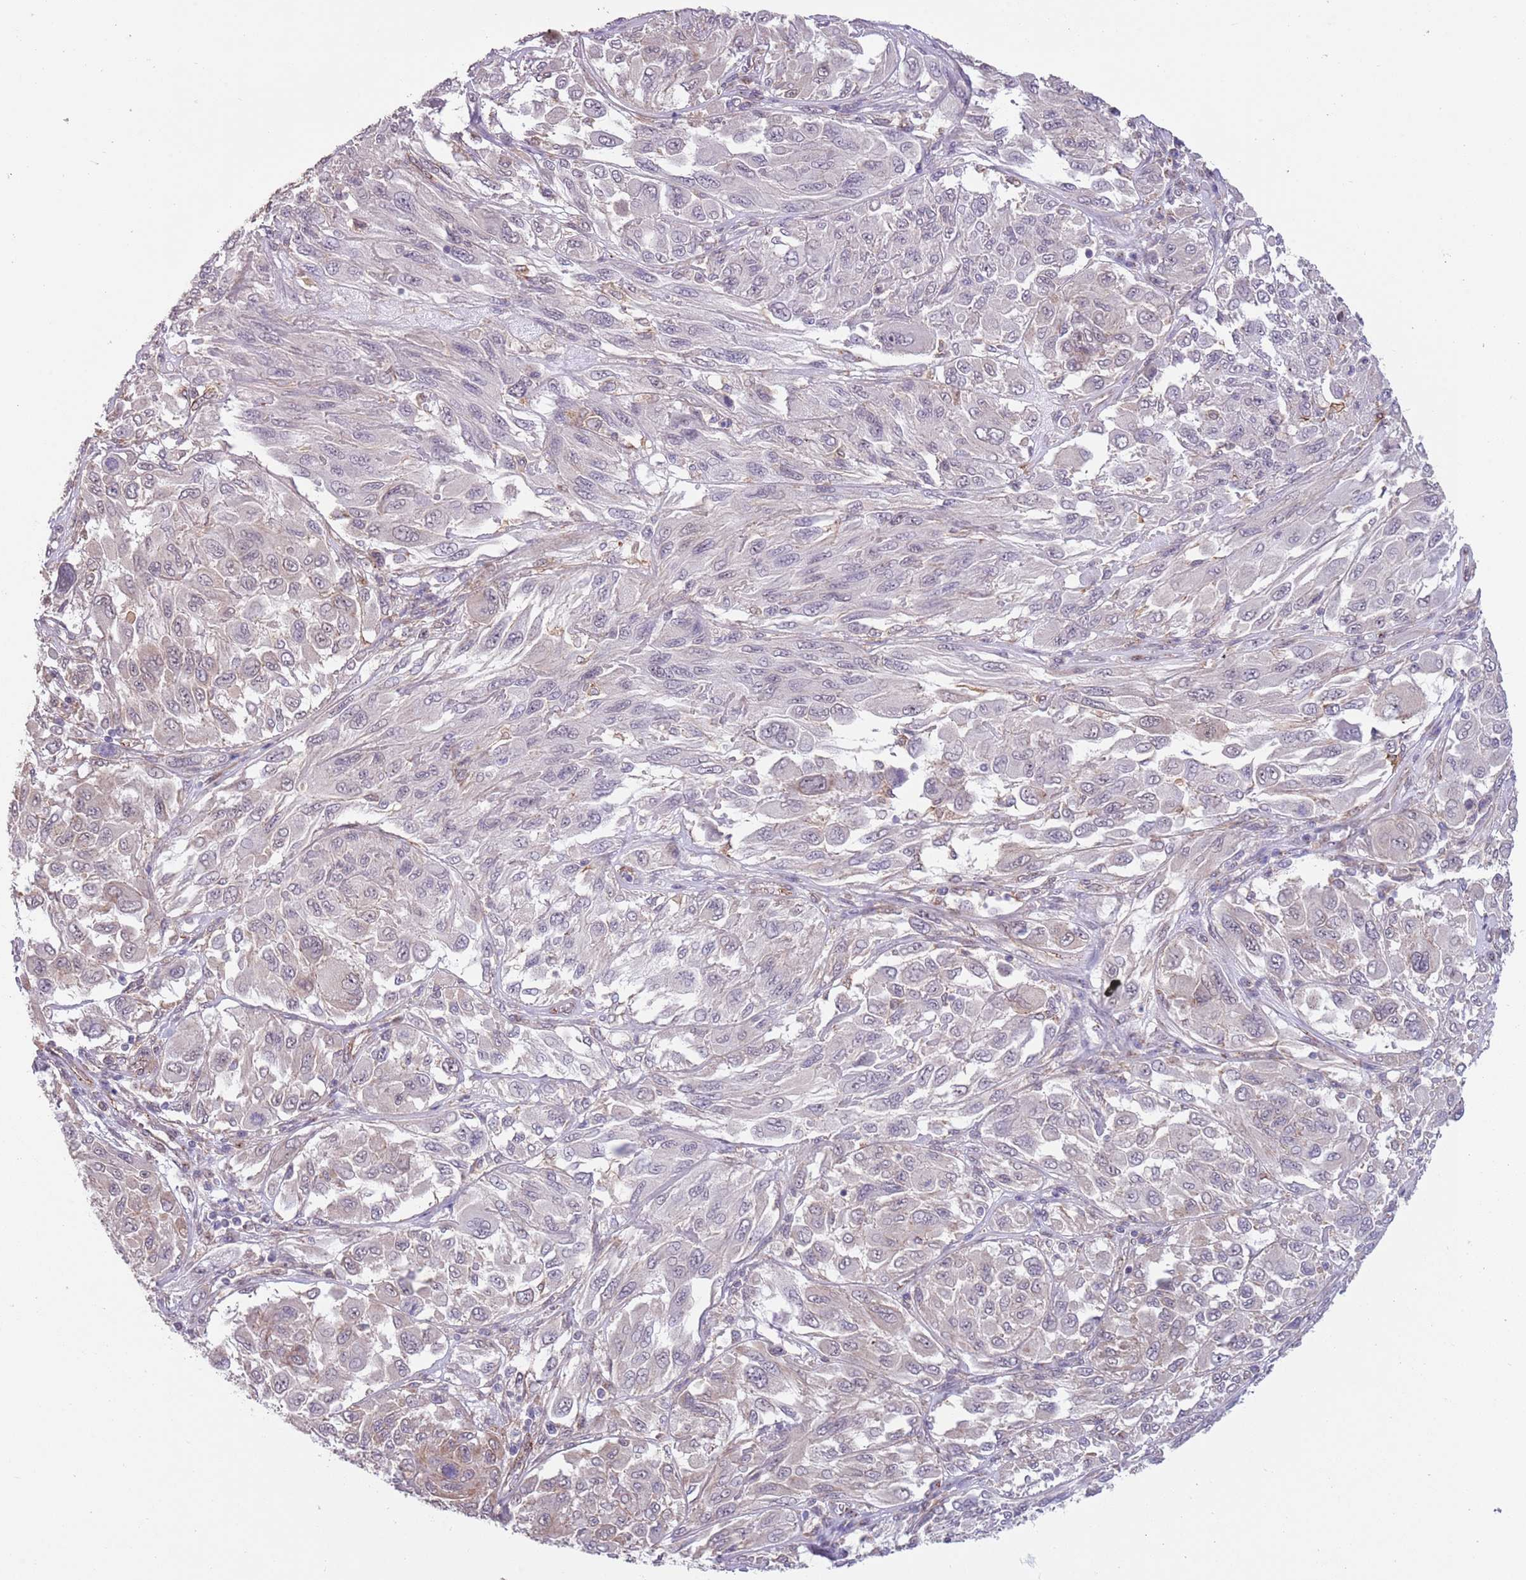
{"staining": {"intensity": "negative", "quantity": "none", "location": "none"}, "tissue": "melanoma", "cell_type": "Tumor cells", "image_type": "cancer", "snomed": [{"axis": "morphology", "description": "Malignant melanoma, NOS"}, {"axis": "topography", "description": "Skin"}], "caption": "DAB (3,3'-diaminobenzidine) immunohistochemical staining of malignant melanoma displays no significant staining in tumor cells.", "gene": "CREBZF", "patient": {"sex": "female", "age": 91}}